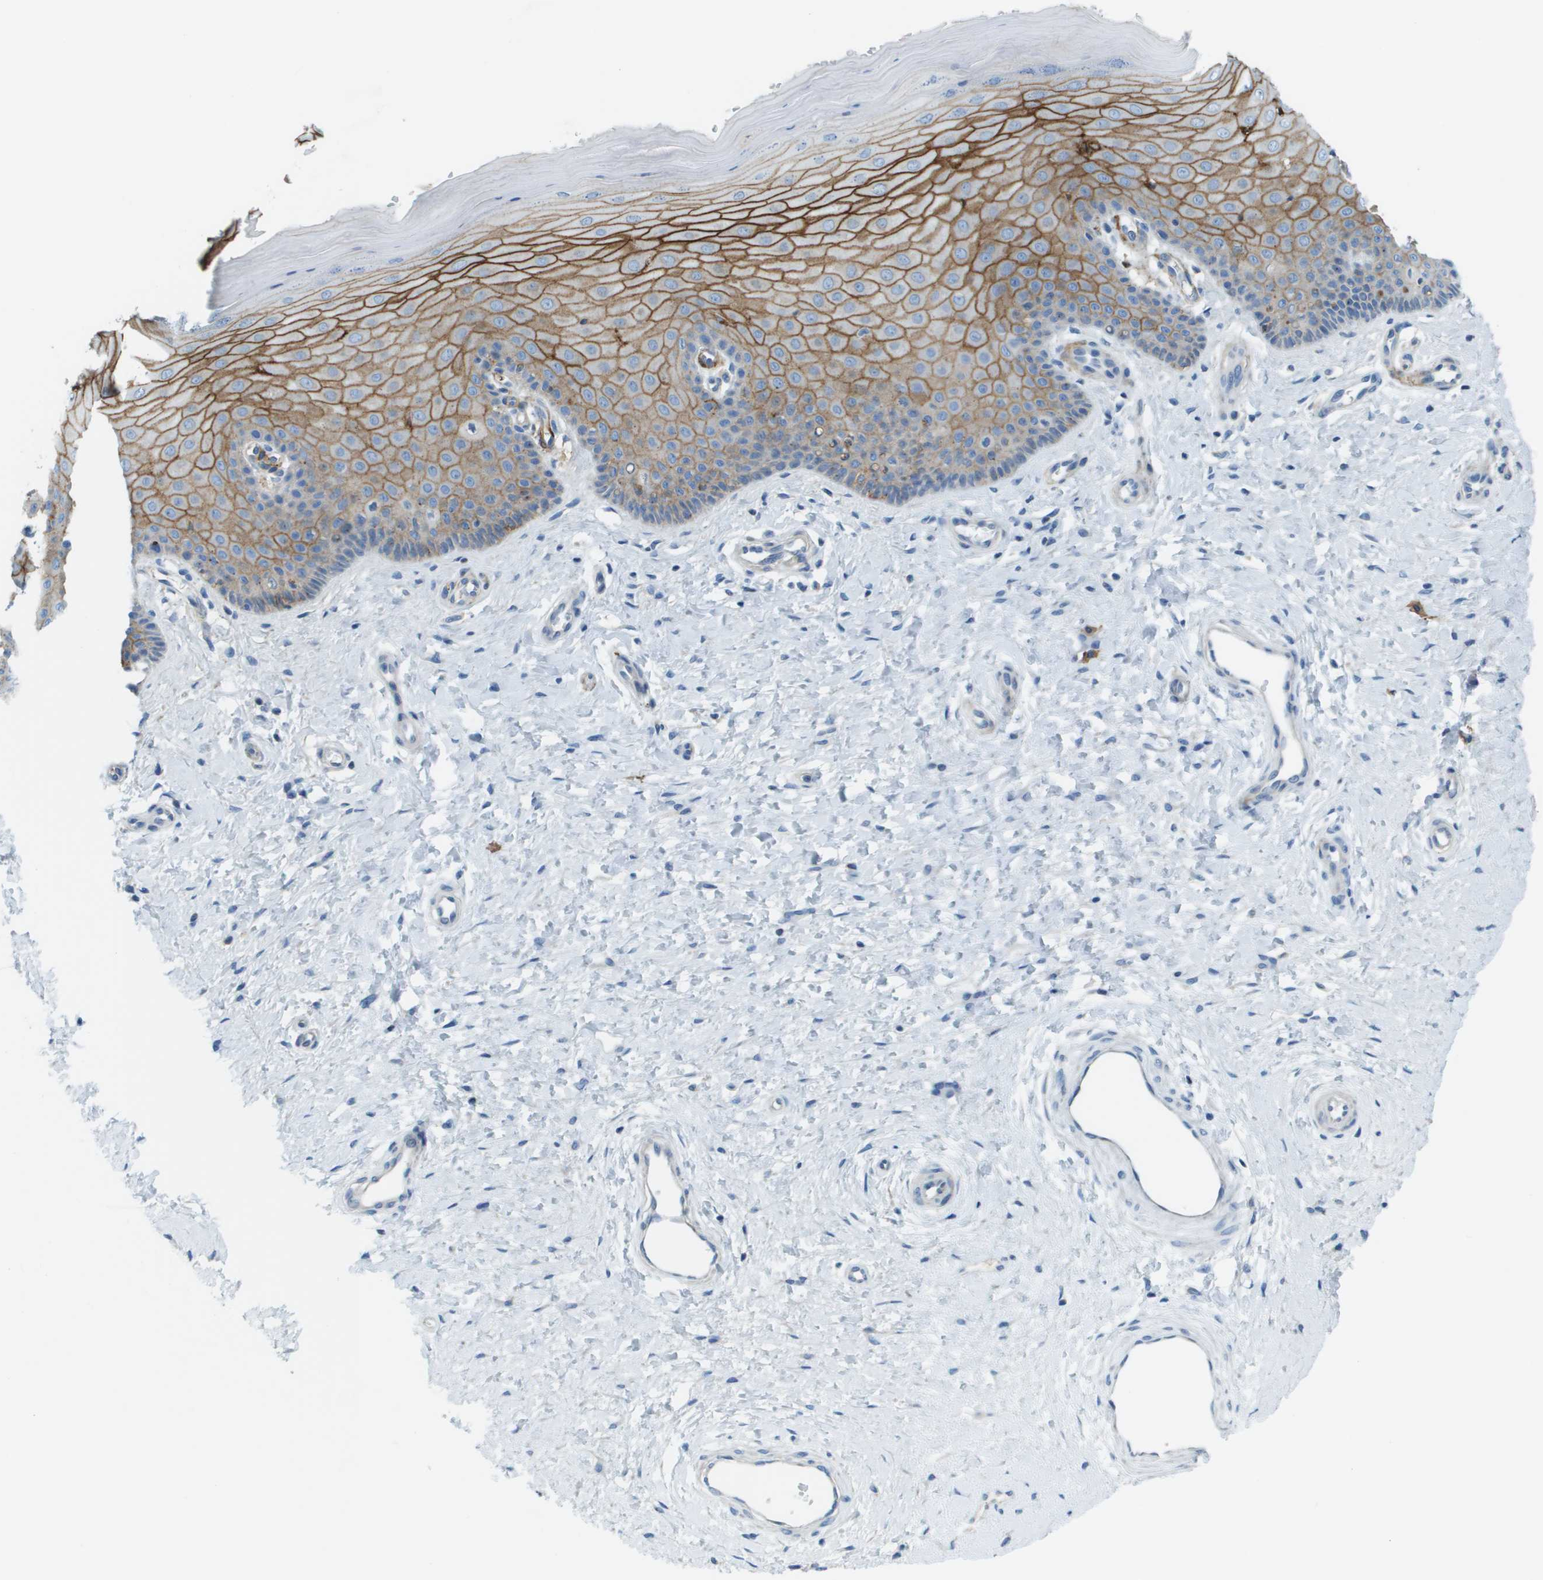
{"staining": {"intensity": "moderate", "quantity": "<25%", "location": "cytoplasmic/membranous"}, "tissue": "cervix", "cell_type": "Glandular cells", "image_type": "normal", "snomed": [{"axis": "morphology", "description": "Normal tissue, NOS"}, {"axis": "topography", "description": "Cervix"}], "caption": "Immunohistochemical staining of normal cervix exhibits moderate cytoplasmic/membranous protein positivity in approximately <25% of glandular cells.", "gene": "SDC1", "patient": {"sex": "female", "age": 55}}